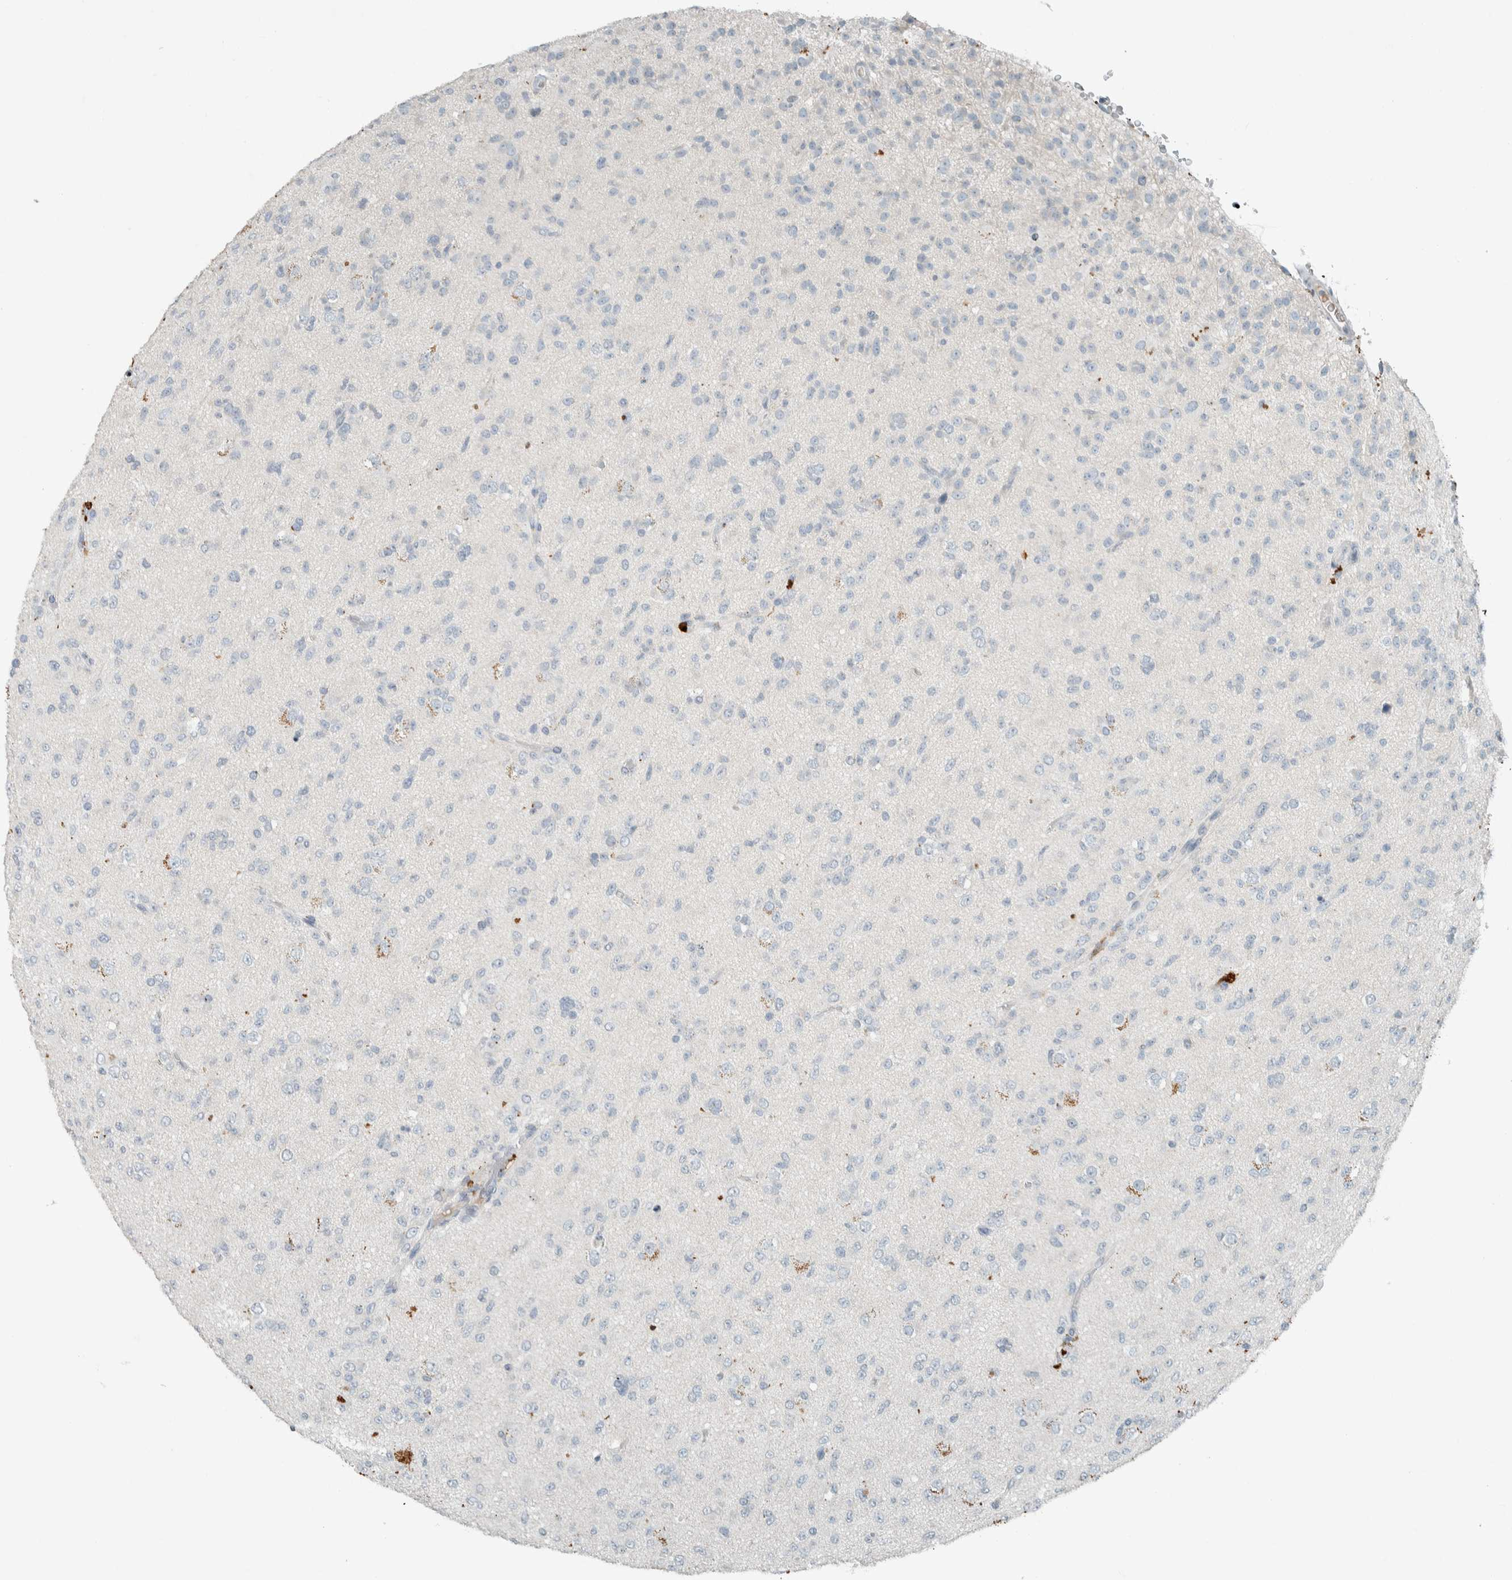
{"staining": {"intensity": "negative", "quantity": "none", "location": "none"}, "tissue": "glioma", "cell_type": "Tumor cells", "image_type": "cancer", "snomed": [{"axis": "morphology", "description": "Glioma, malignant, Low grade"}, {"axis": "topography", "description": "Brain"}], "caption": "Immunohistochemistry micrograph of low-grade glioma (malignant) stained for a protein (brown), which exhibits no expression in tumor cells.", "gene": "CERCAM", "patient": {"sex": "male", "age": 65}}